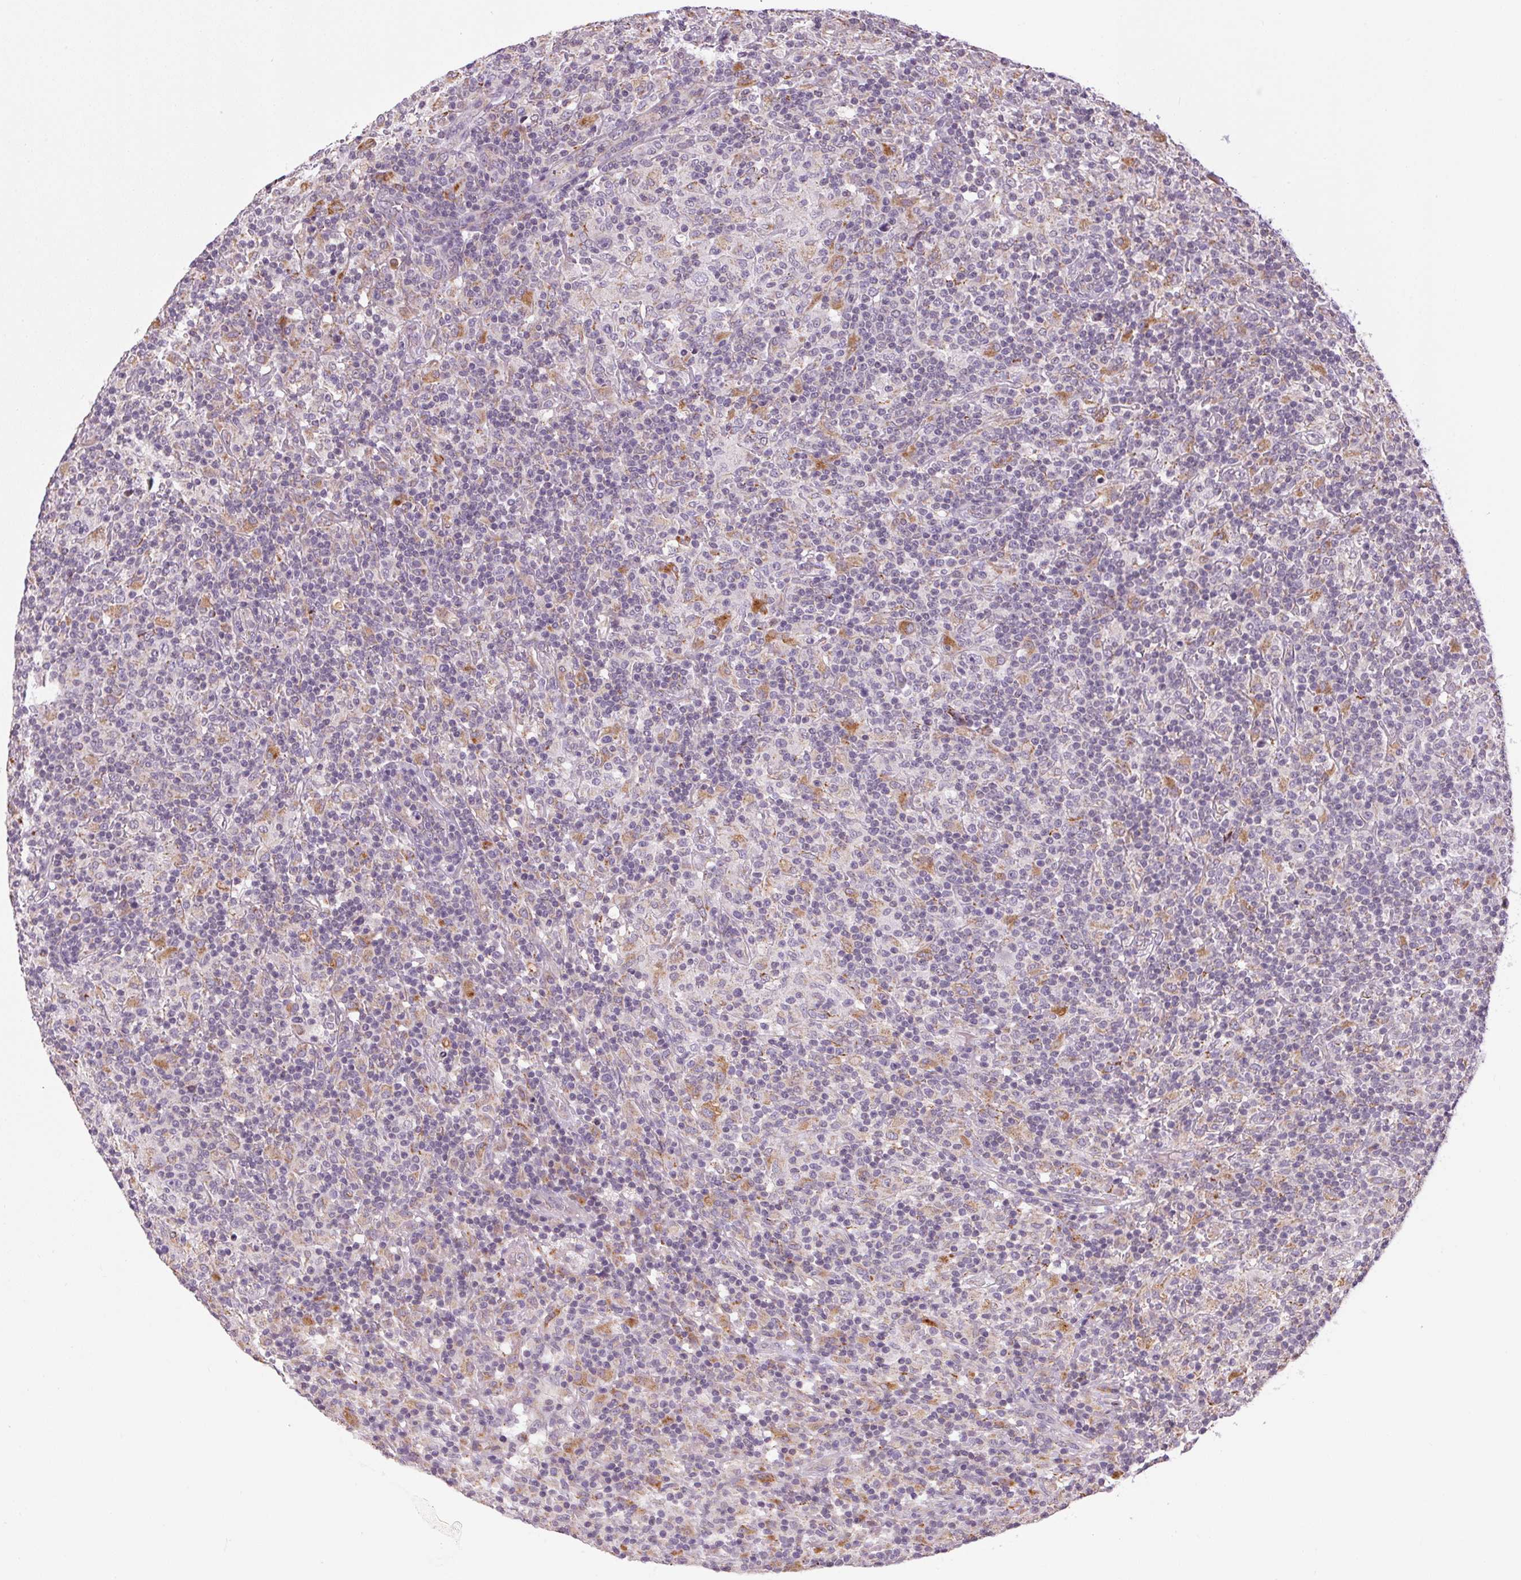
{"staining": {"intensity": "weak", "quantity": "<25%", "location": "cytoplasmic/membranous"}, "tissue": "lymphoma", "cell_type": "Tumor cells", "image_type": "cancer", "snomed": [{"axis": "morphology", "description": "Hodgkin's disease, NOS"}, {"axis": "topography", "description": "Lymph node"}], "caption": "A high-resolution histopathology image shows IHC staining of lymphoma, which reveals no significant staining in tumor cells.", "gene": "ADH5", "patient": {"sex": "male", "age": 70}}